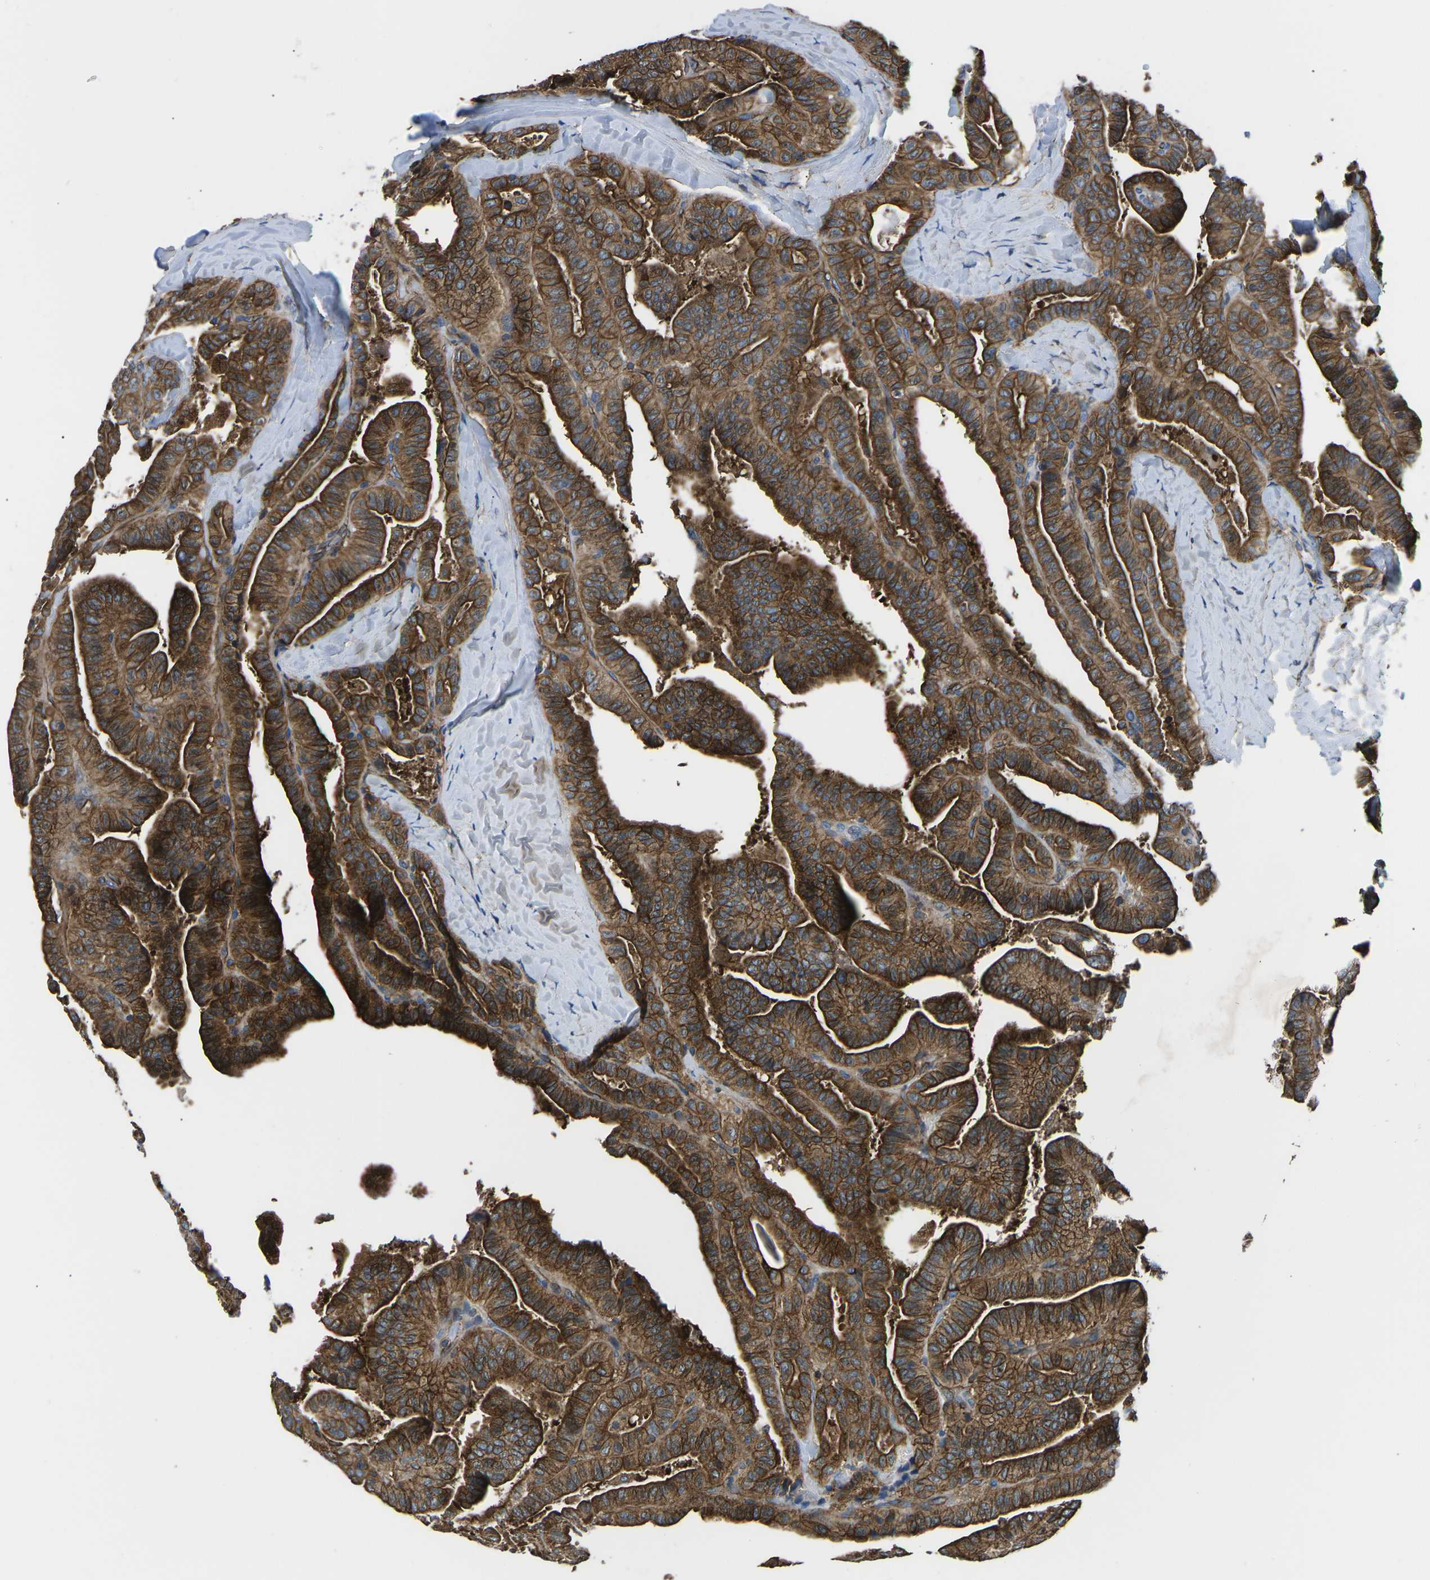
{"staining": {"intensity": "strong", "quantity": ">75%", "location": "cytoplasmic/membranous"}, "tissue": "thyroid cancer", "cell_type": "Tumor cells", "image_type": "cancer", "snomed": [{"axis": "morphology", "description": "Papillary adenocarcinoma, NOS"}, {"axis": "topography", "description": "Thyroid gland"}], "caption": "A high amount of strong cytoplasmic/membranous staining is seen in approximately >75% of tumor cells in thyroid cancer tissue. (brown staining indicates protein expression, while blue staining denotes nuclei).", "gene": "KCNJ15", "patient": {"sex": "male", "age": 77}}